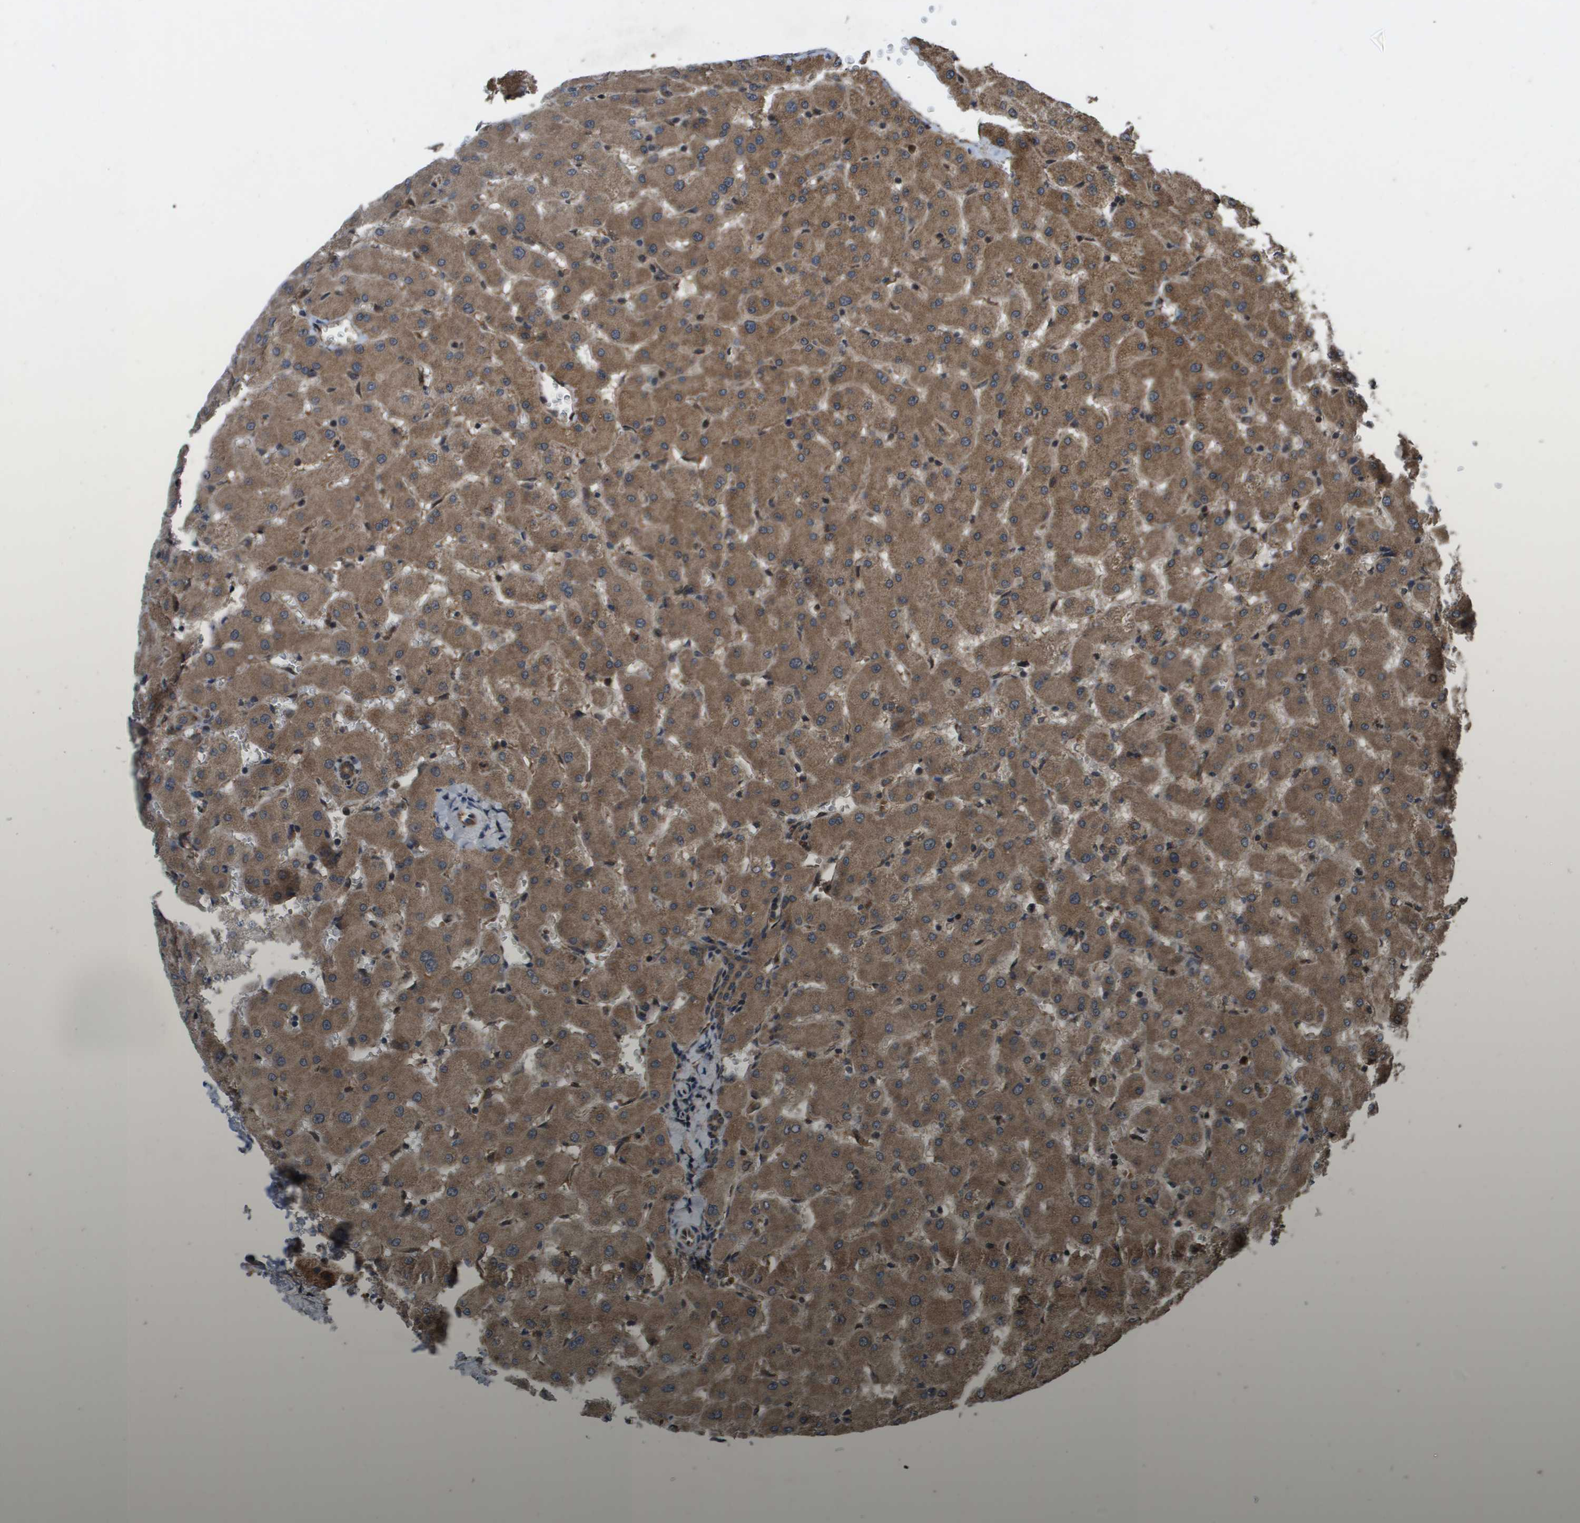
{"staining": {"intensity": "moderate", "quantity": ">75%", "location": "cytoplasmic/membranous"}, "tissue": "liver", "cell_type": "Cholangiocytes", "image_type": "normal", "snomed": [{"axis": "morphology", "description": "Normal tissue, NOS"}, {"axis": "topography", "description": "Liver"}], "caption": "Immunohistochemical staining of normal human liver demonstrates >75% levels of moderate cytoplasmic/membranous protein staining in approximately >75% of cholangiocytes. The protein of interest is stained brown, and the nuclei are stained in blue (DAB (3,3'-diaminobenzidine) IHC with brightfield microscopy, high magnification).", "gene": "SPTLC1", "patient": {"sex": "female", "age": 63}}